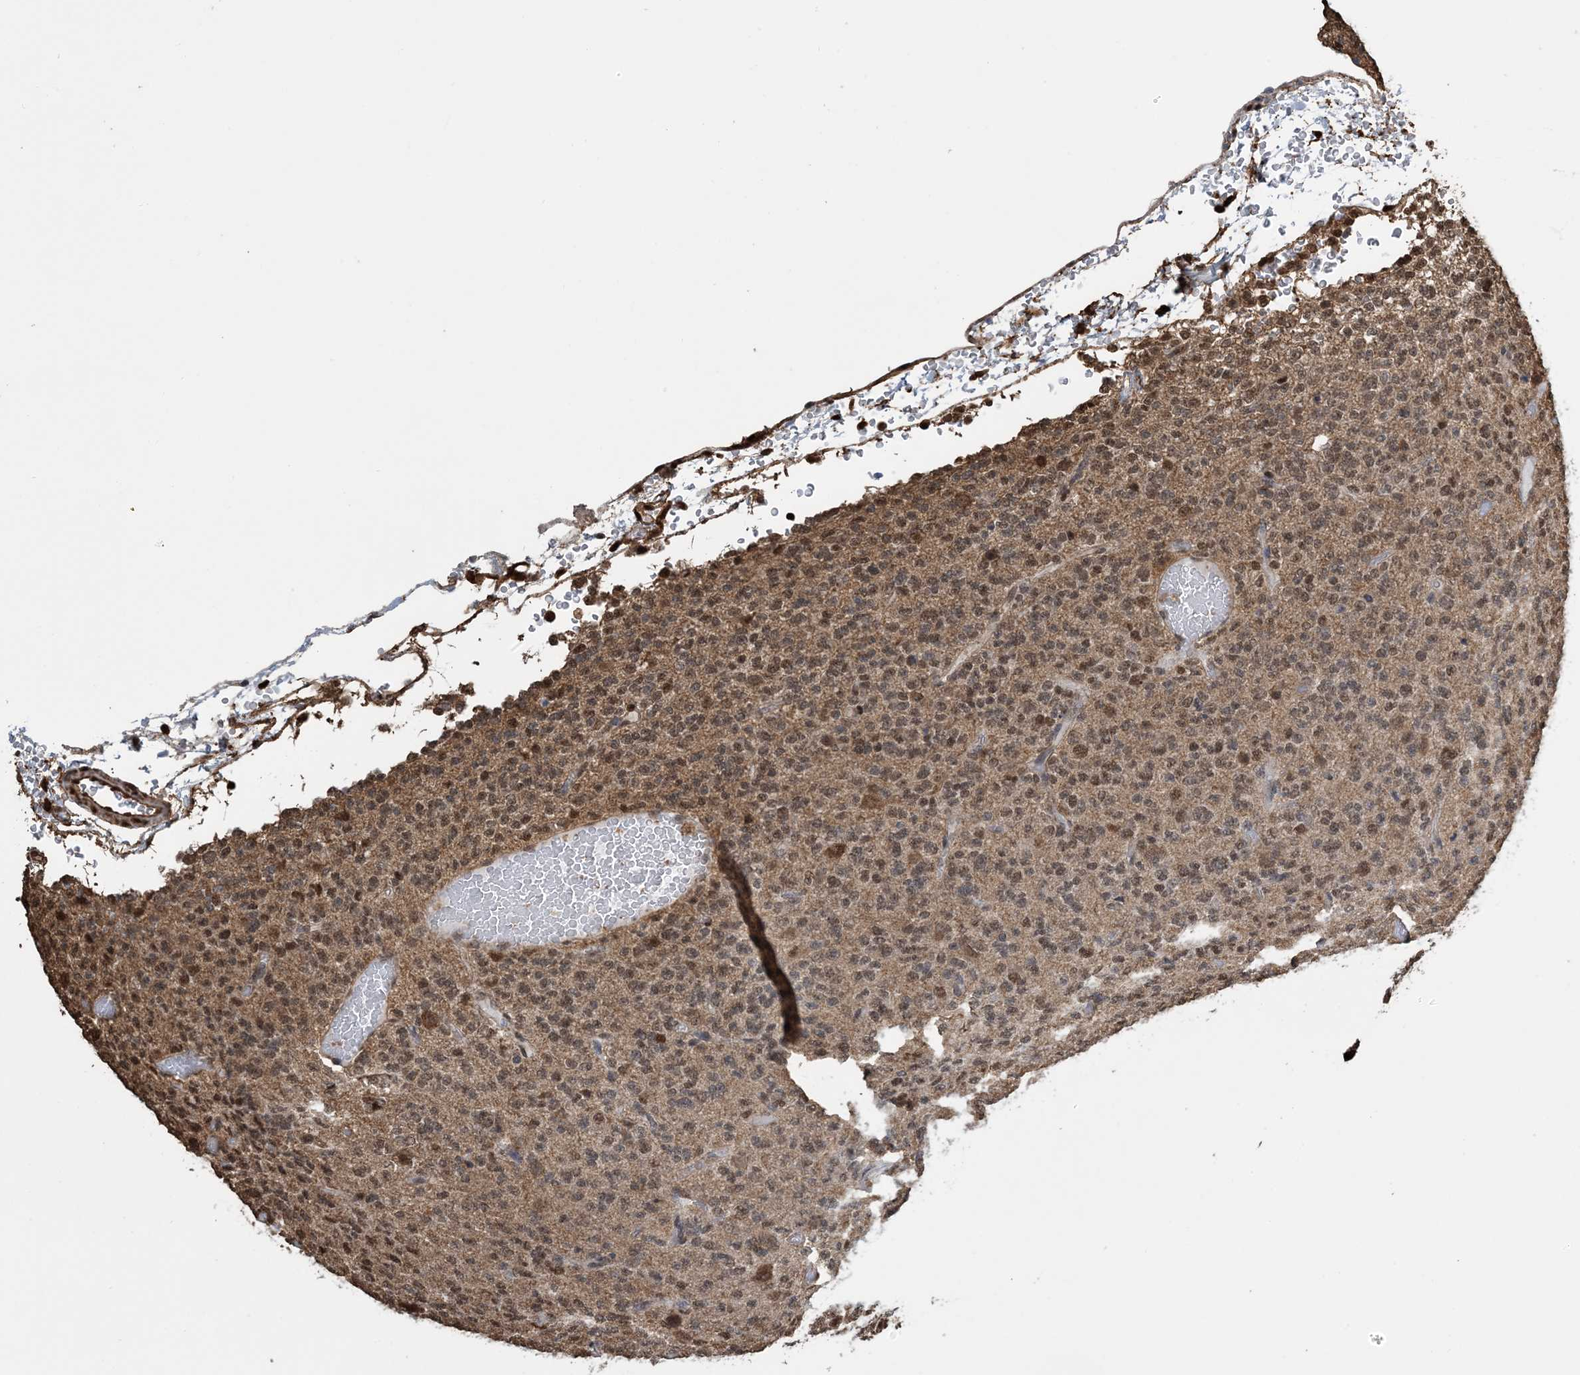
{"staining": {"intensity": "moderate", "quantity": "25%-75%", "location": "nuclear"}, "tissue": "glioma", "cell_type": "Tumor cells", "image_type": "cancer", "snomed": [{"axis": "morphology", "description": "Glioma, malignant, Low grade"}, {"axis": "topography", "description": "Brain"}], "caption": "An image of human malignant glioma (low-grade) stained for a protein reveals moderate nuclear brown staining in tumor cells.", "gene": "HSPA1A", "patient": {"sex": "male", "age": 38}}